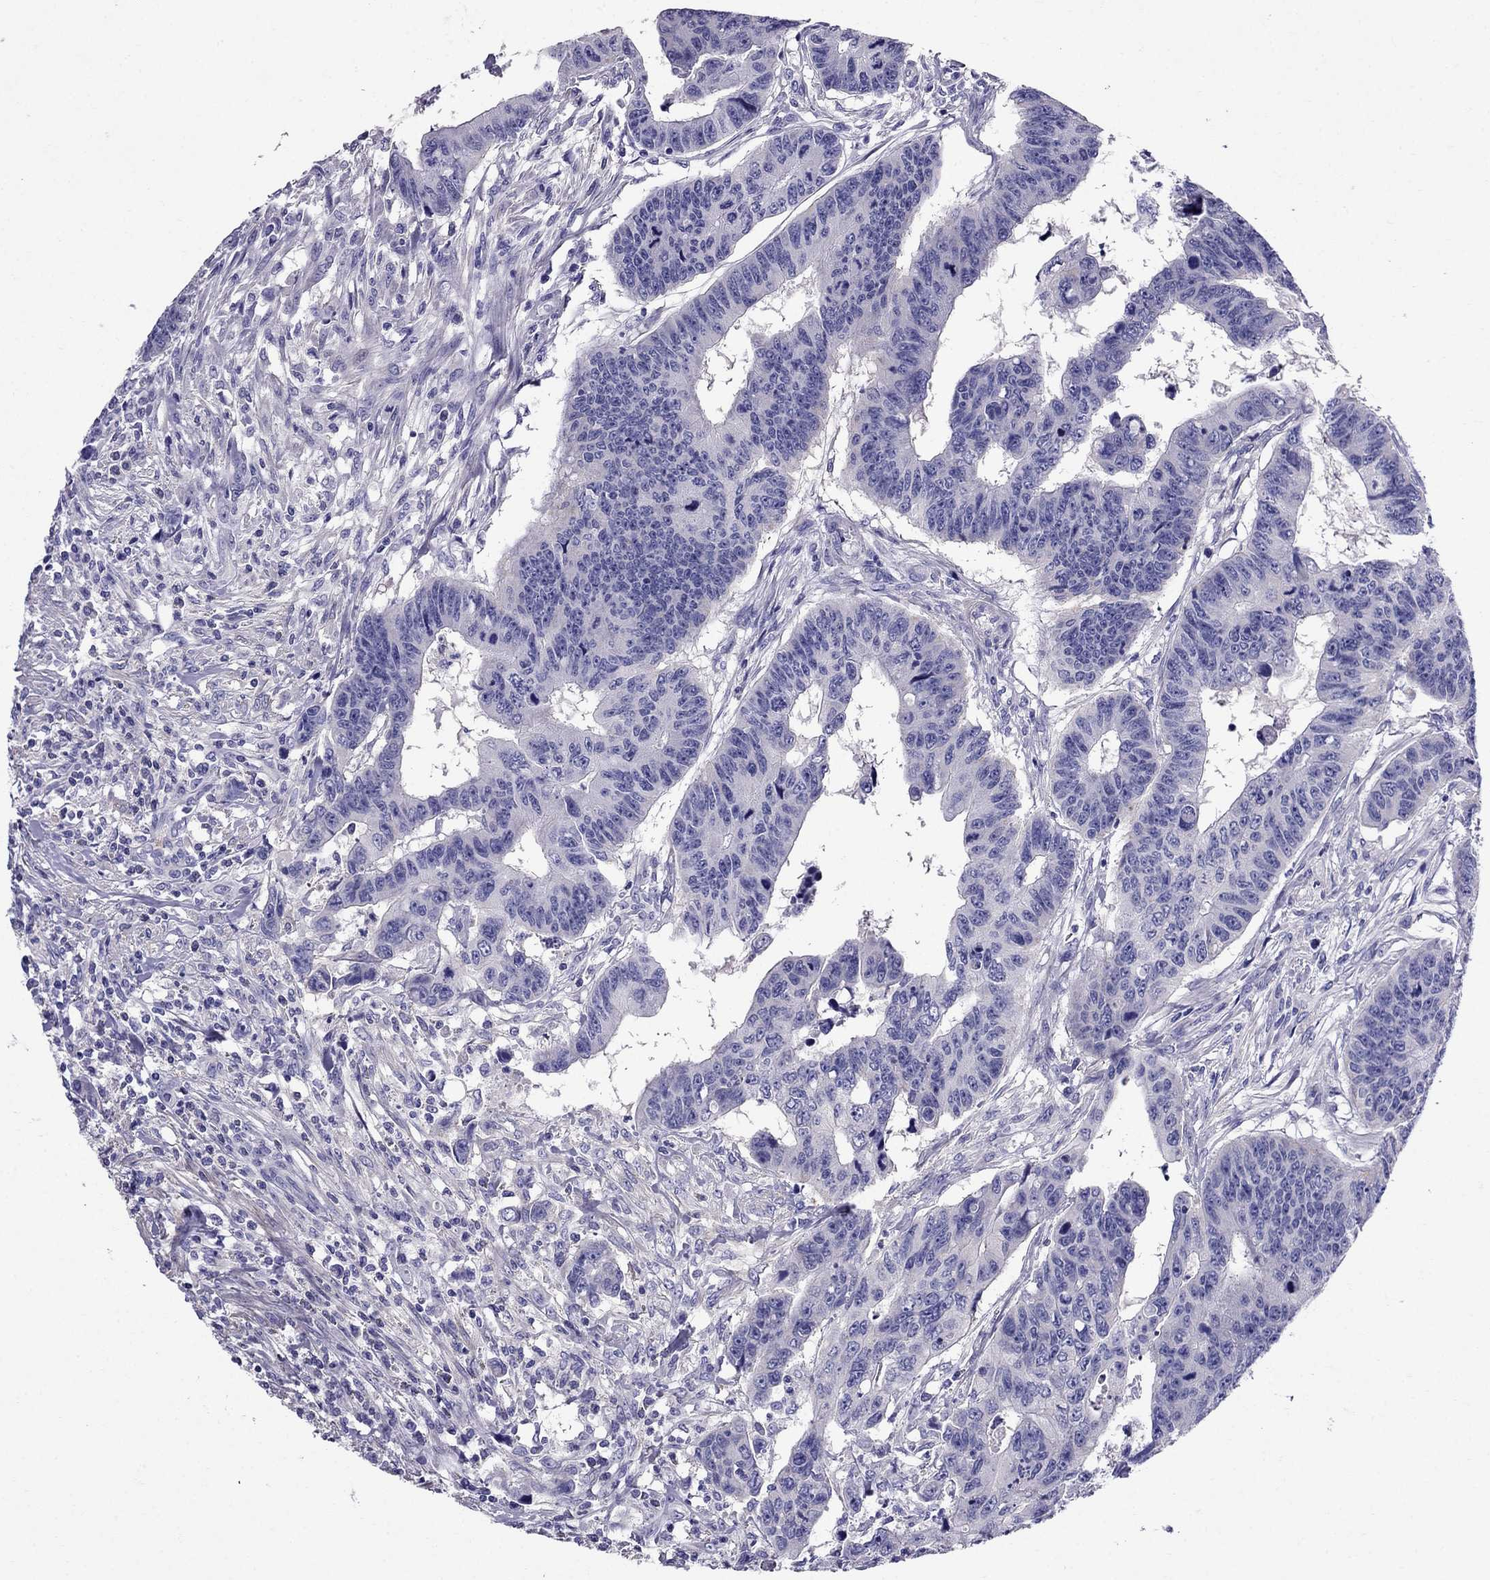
{"staining": {"intensity": "negative", "quantity": "none", "location": "none"}, "tissue": "colorectal cancer", "cell_type": "Tumor cells", "image_type": "cancer", "snomed": [{"axis": "morphology", "description": "Adenocarcinoma, NOS"}, {"axis": "topography", "description": "Rectum"}], "caption": "Immunohistochemistry photomicrograph of neoplastic tissue: colorectal adenocarcinoma stained with DAB displays no significant protein staining in tumor cells.", "gene": "GPR50", "patient": {"sex": "female", "age": 85}}